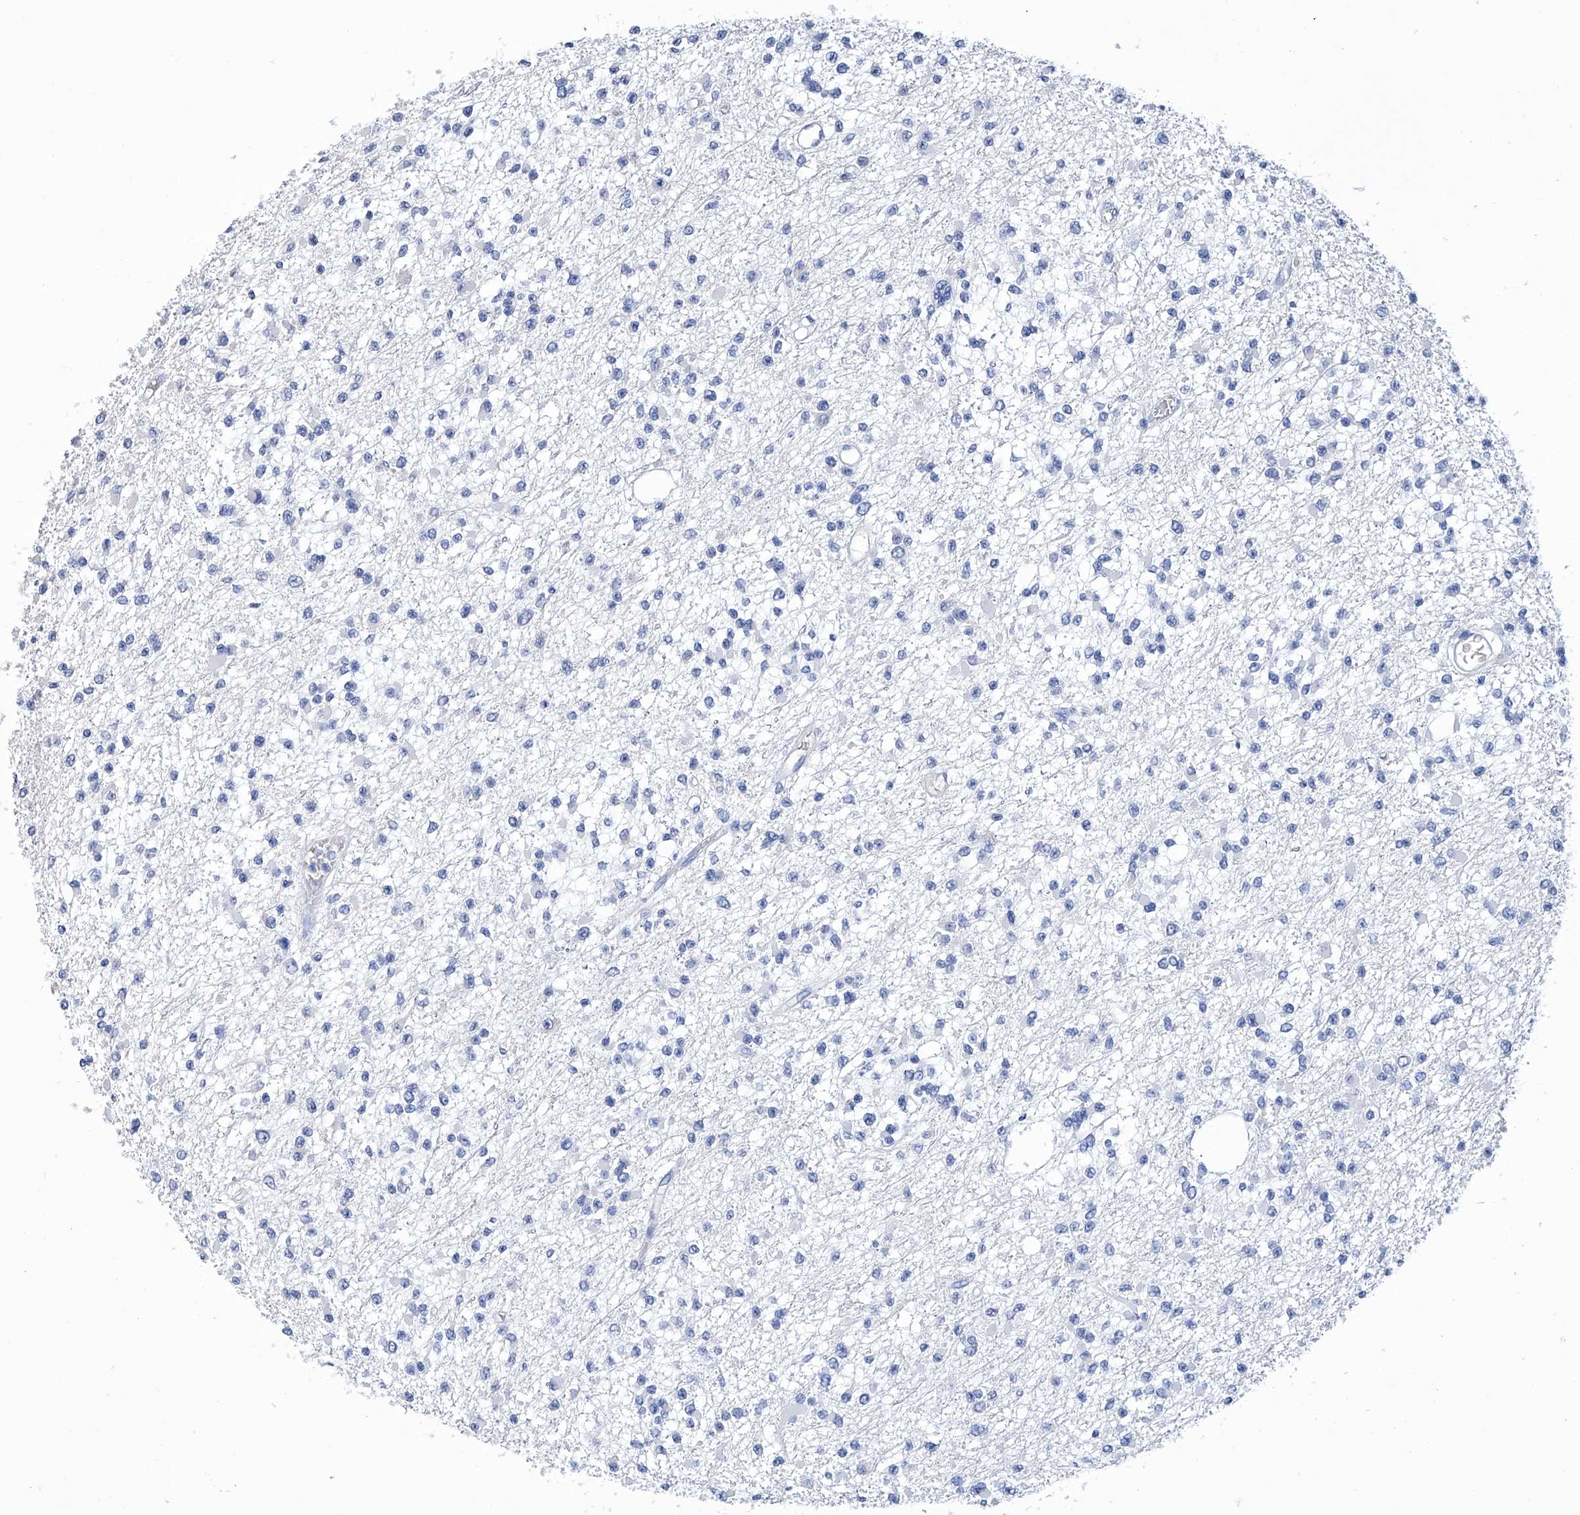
{"staining": {"intensity": "negative", "quantity": "none", "location": "none"}, "tissue": "glioma", "cell_type": "Tumor cells", "image_type": "cancer", "snomed": [{"axis": "morphology", "description": "Glioma, malignant, Low grade"}, {"axis": "topography", "description": "Brain"}], "caption": "This is an immunohistochemistry image of human glioma. There is no expression in tumor cells.", "gene": "GPT", "patient": {"sex": "female", "age": 22}}